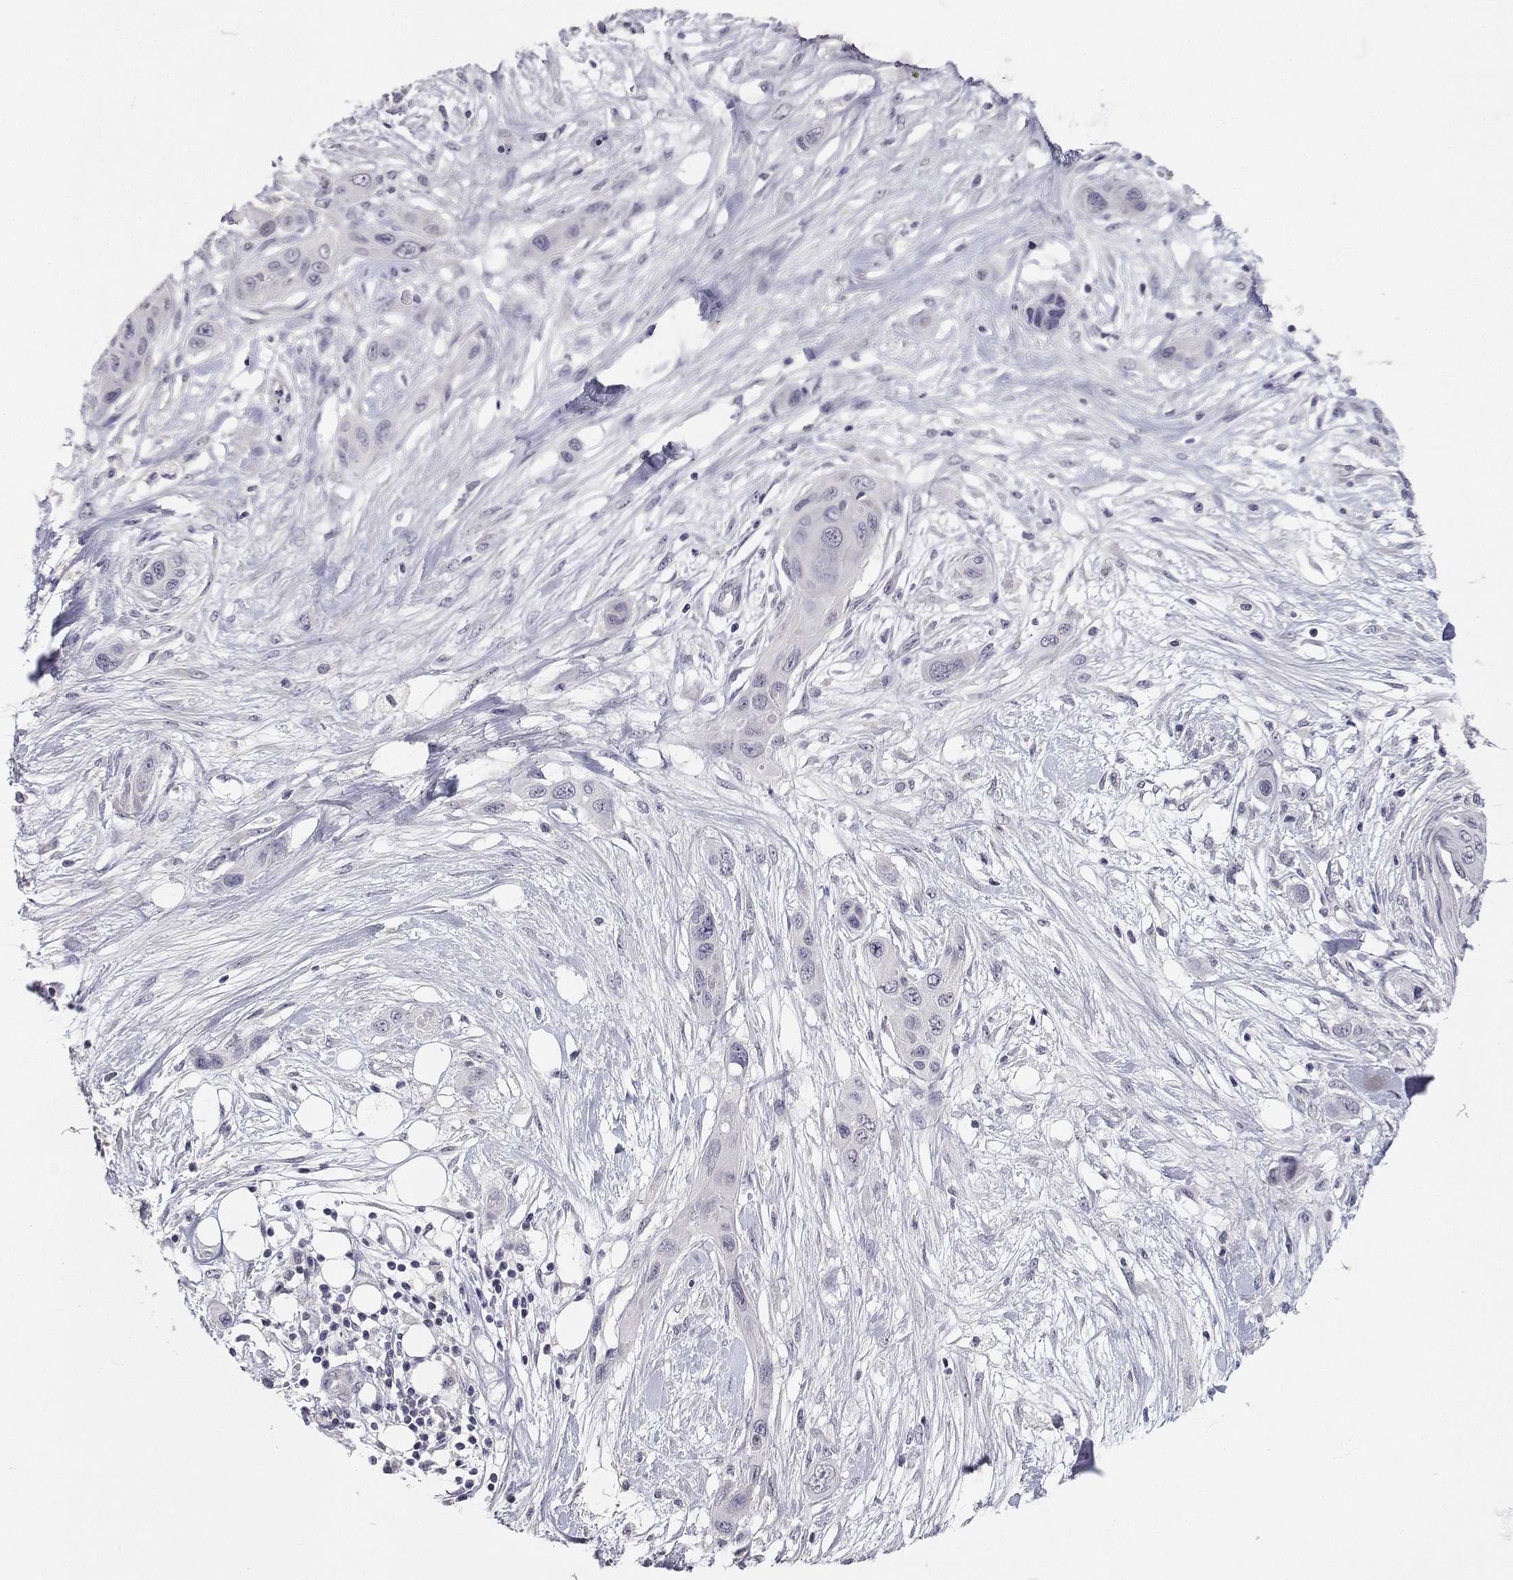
{"staining": {"intensity": "negative", "quantity": "none", "location": "none"}, "tissue": "skin cancer", "cell_type": "Tumor cells", "image_type": "cancer", "snomed": [{"axis": "morphology", "description": "Squamous cell carcinoma, NOS"}, {"axis": "topography", "description": "Skin"}], "caption": "An immunohistochemistry micrograph of skin cancer is shown. There is no staining in tumor cells of skin cancer. The staining was performed using DAB to visualize the protein expression in brown, while the nuclei were stained in blue with hematoxylin (Magnification: 20x).", "gene": "SLC6A3", "patient": {"sex": "male", "age": 79}}